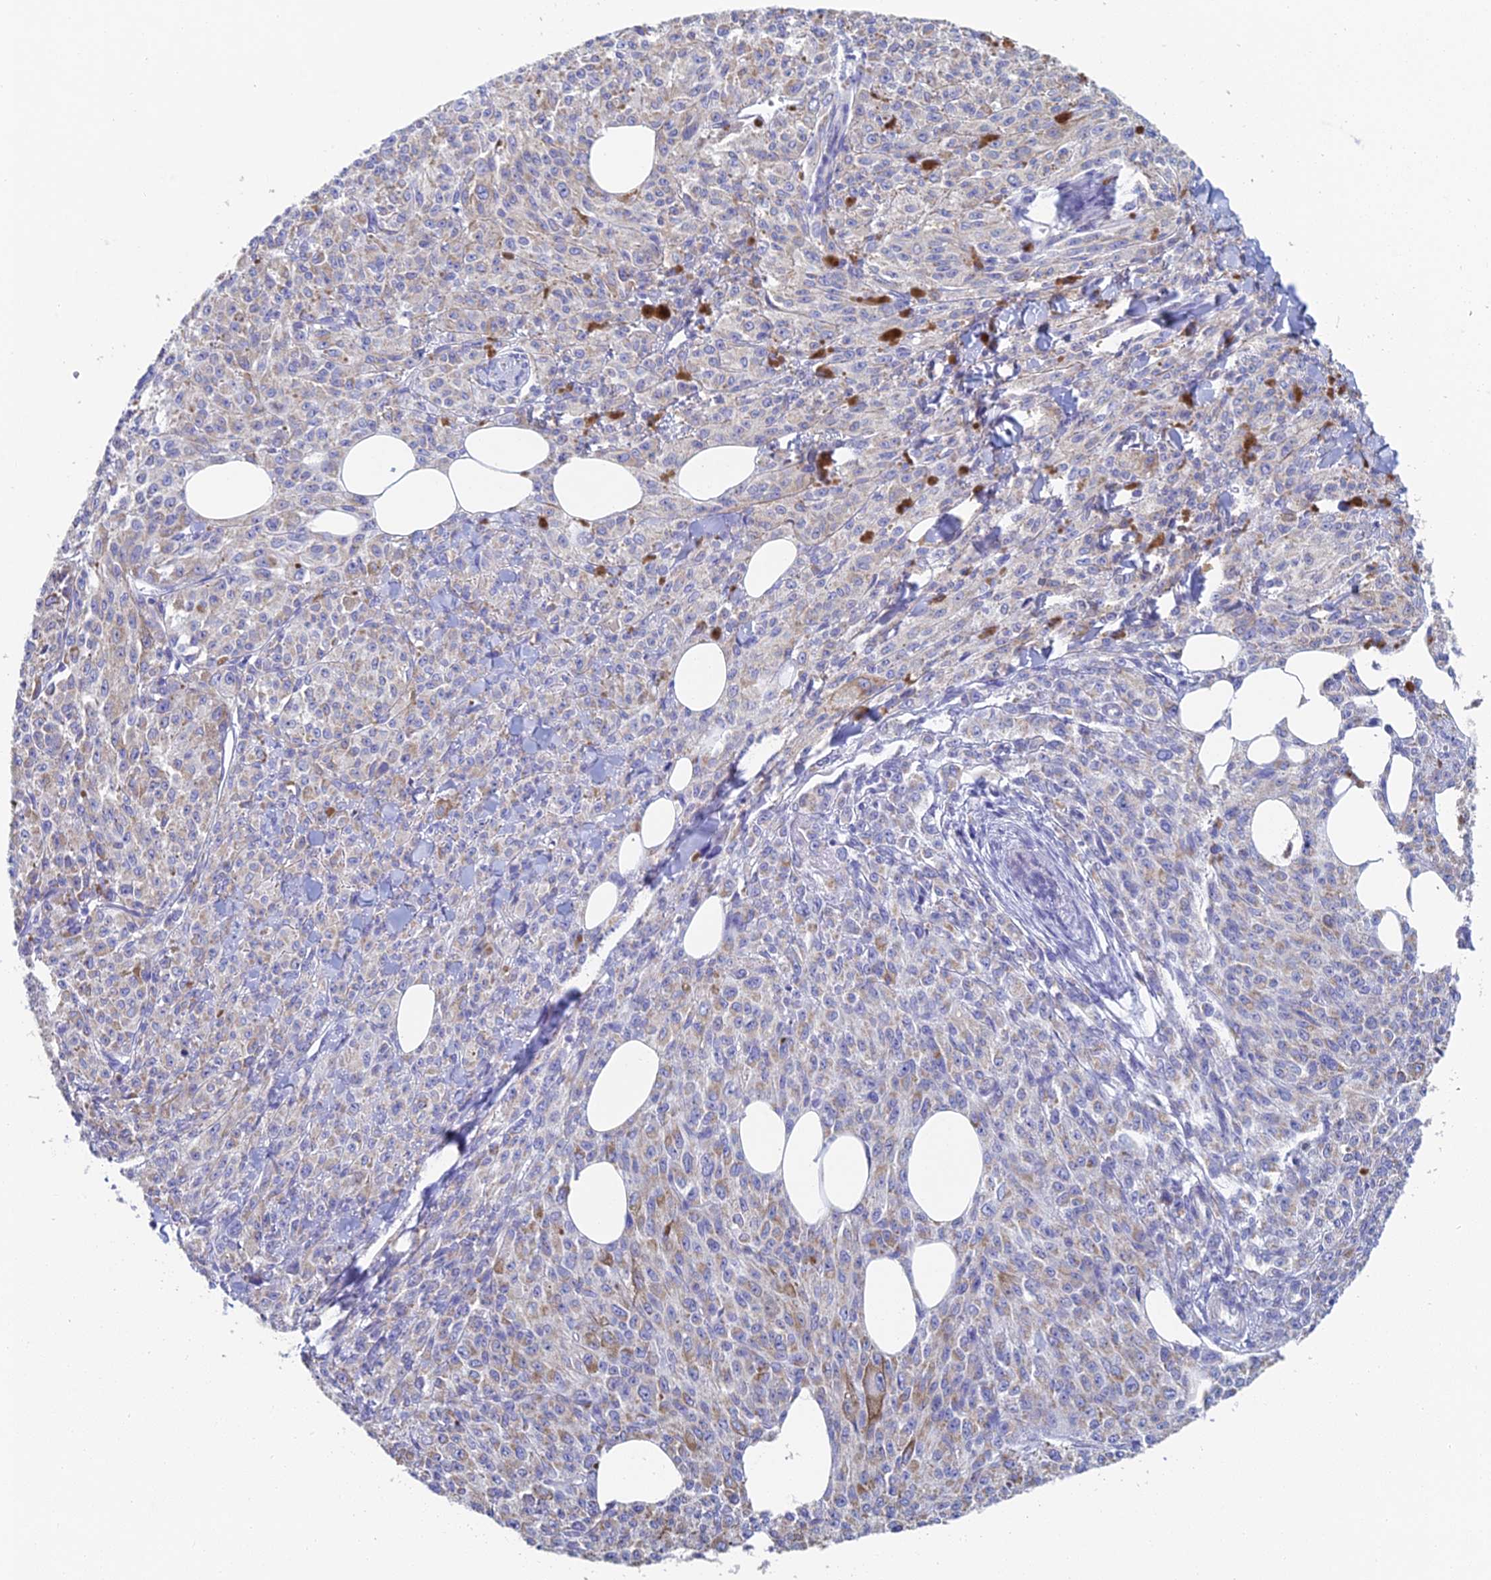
{"staining": {"intensity": "weak", "quantity": "25%-75%", "location": "cytoplasmic/membranous"}, "tissue": "melanoma", "cell_type": "Tumor cells", "image_type": "cancer", "snomed": [{"axis": "morphology", "description": "Malignant melanoma, NOS"}, {"axis": "topography", "description": "Skin"}], "caption": "Protein expression analysis of malignant melanoma reveals weak cytoplasmic/membranous expression in approximately 25%-75% of tumor cells.", "gene": "ACSM1", "patient": {"sex": "female", "age": 52}}